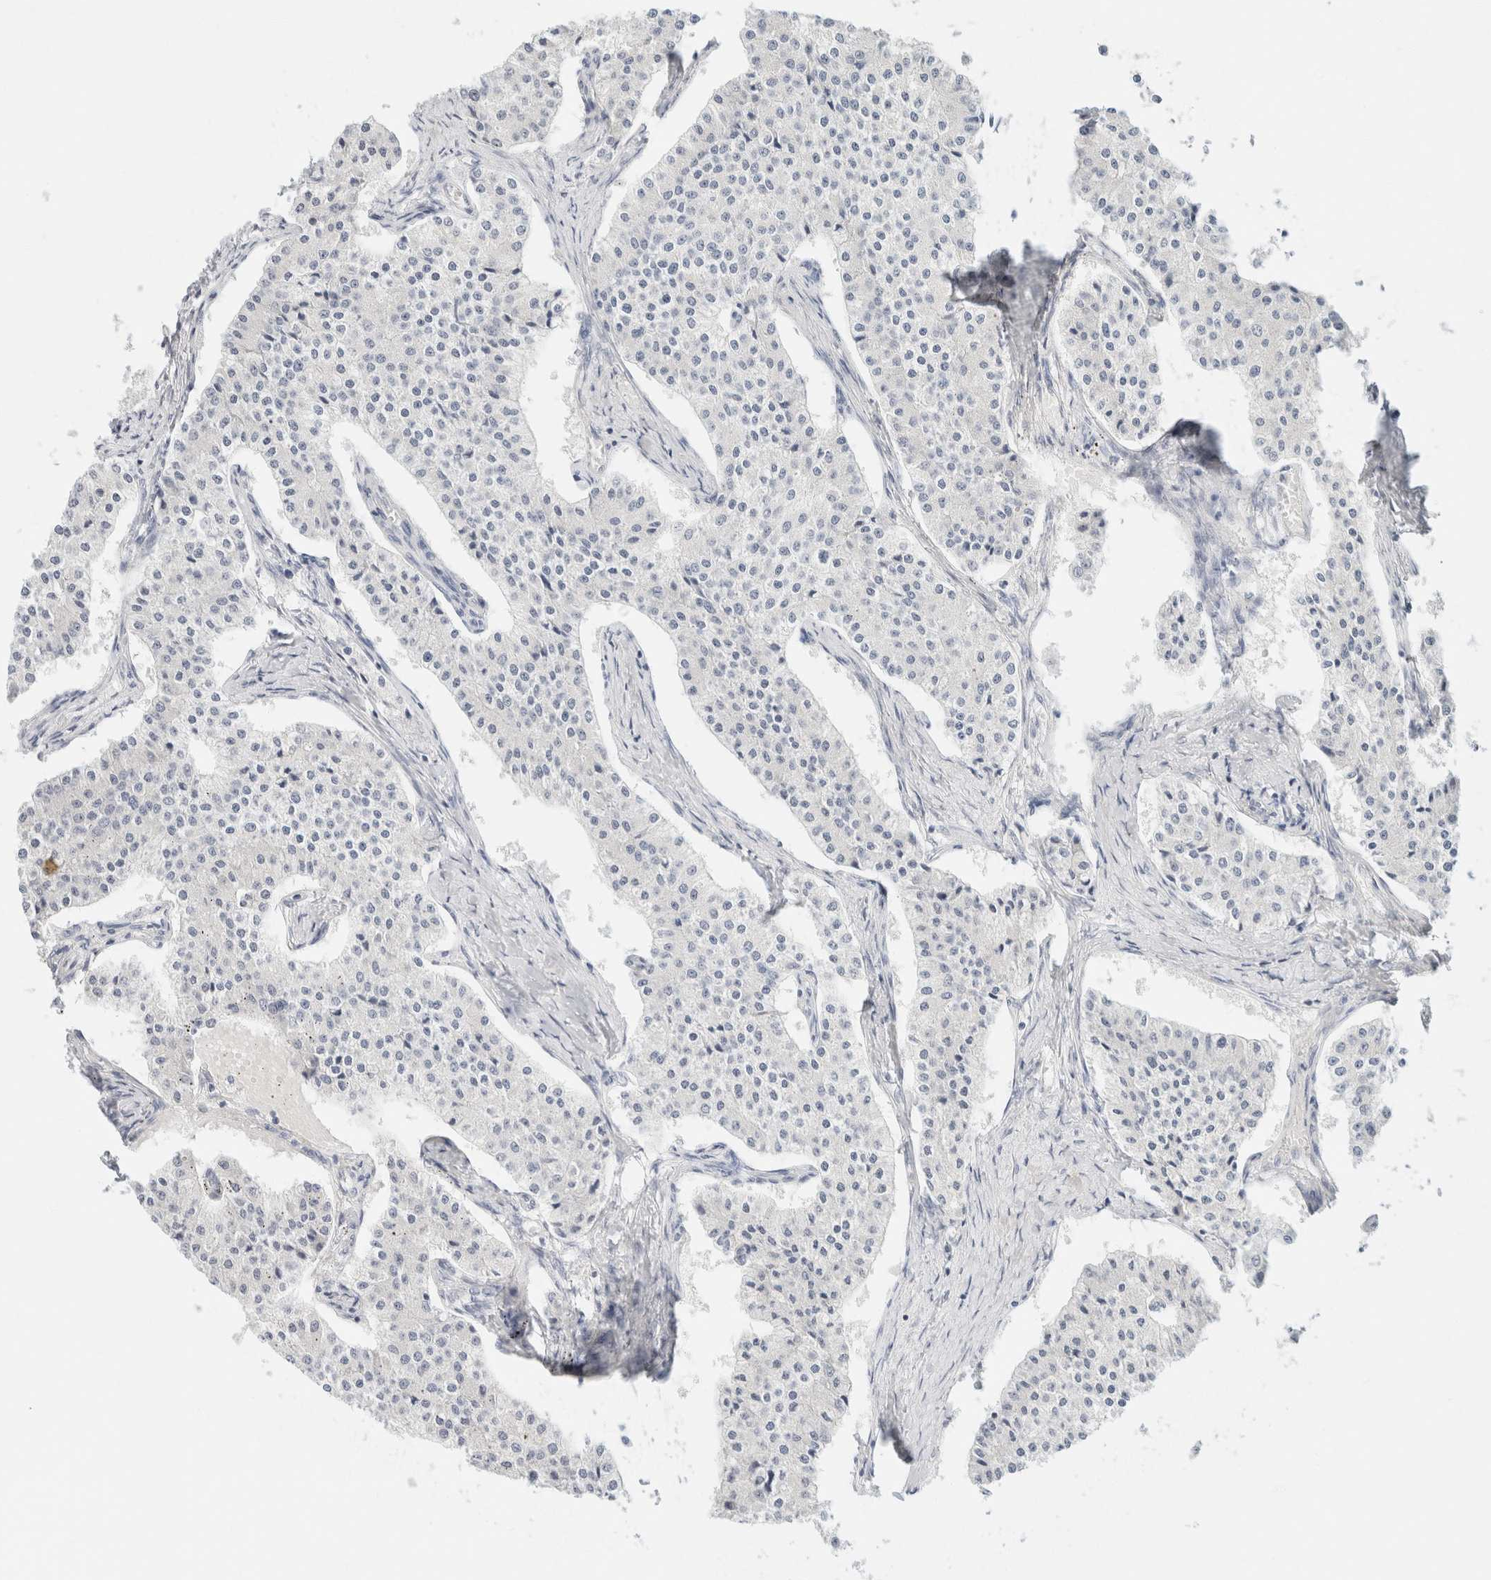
{"staining": {"intensity": "negative", "quantity": "none", "location": "none"}, "tissue": "carcinoid", "cell_type": "Tumor cells", "image_type": "cancer", "snomed": [{"axis": "morphology", "description": "Carcinoid, malignant, NOS"}, {"axis": "topography", "description": "Colon"}], "caption": "This micrograph is of malignant carcinoid stained with IHC to label a protein in brown with the nuclei are counter-stained blue. There is no positivity in tumor cells.", "gene": "KRT20", "patient": {"sex": "female", "age": 52}}